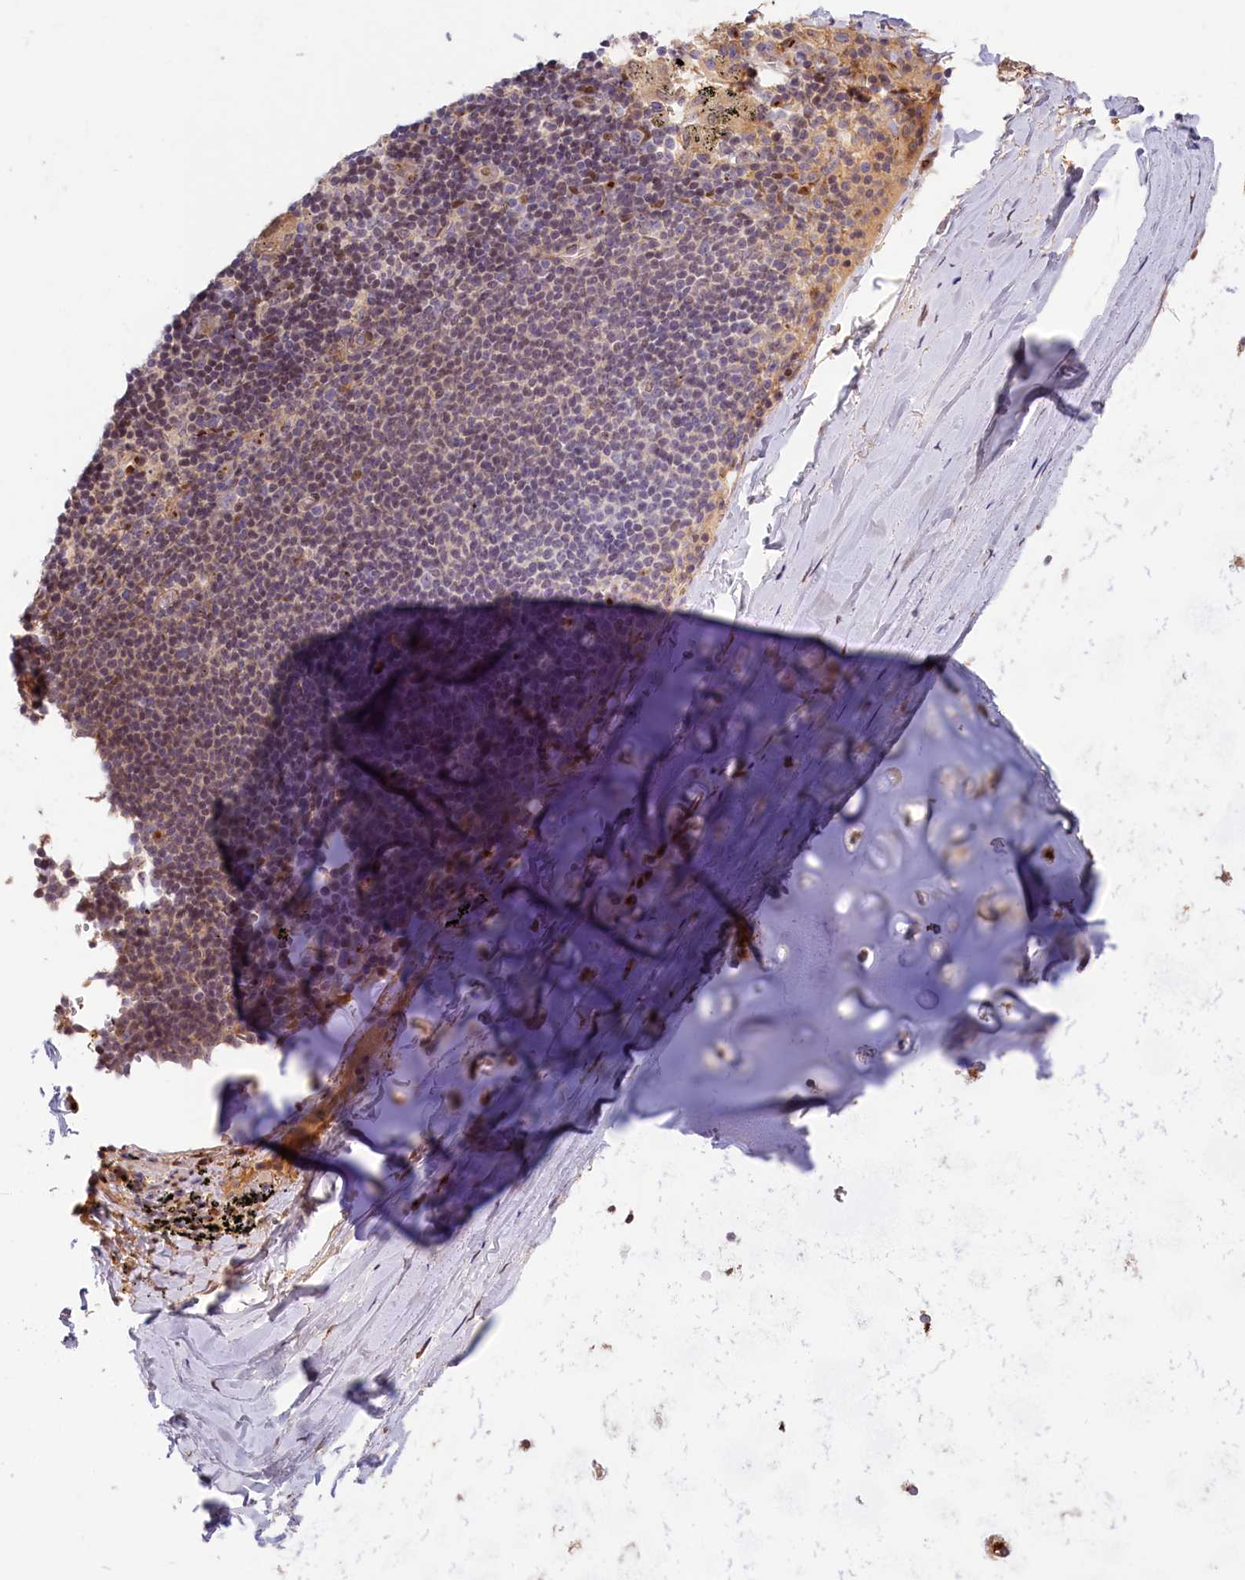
{"staining": {"intensity": "moderate", "quantity": "25%-75%", "location": "cytoplasmic/membranous,nuclear"}, "tissue": "adipose tissue", "cell_type": "Adipocytes", "image_type": "normal", "snomed": [{"axis": "morphology", "description": "Normal tissue, NOS"}, {"axis": "topography", "description": "Lymph node"}, {"axis": "topography", "description": "Bronchus"}], "caption": "Adipose tissue stained for a protein (brown) displays moderate cytoplasmic/membranous,nuclear positive positivity in about 25%-75% of adipocytes.", "gene": "CHST12", "patient": {"sex": "male", "age": 63}}